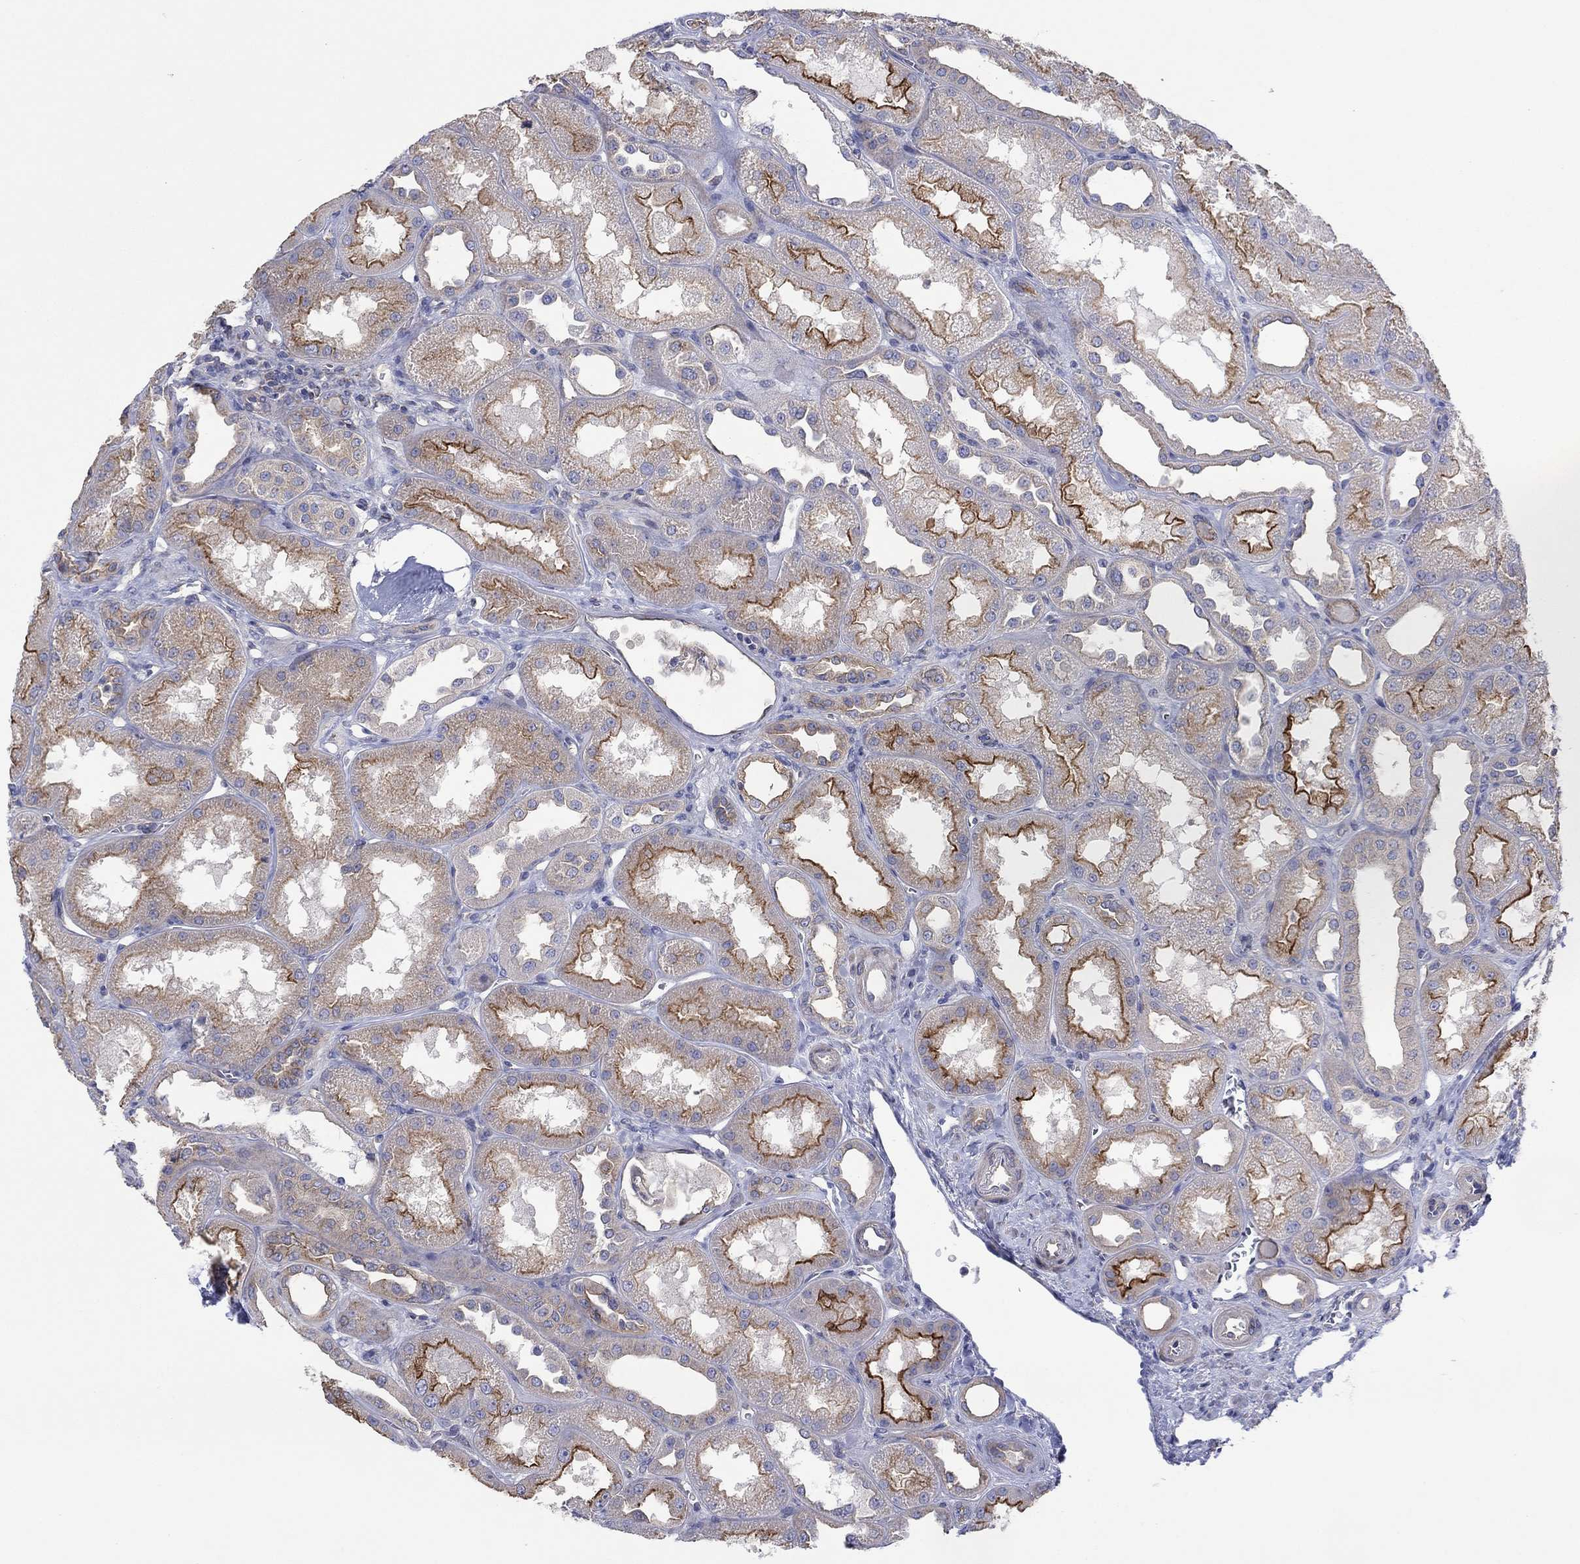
{"staining": {"intensity": "weak", "quantity": "25%-75%", "location": "cytoplasmic/membranous"}, "tissue": "kidney", "cell_type": "Cells in glomeruli", "image_type": "normal", "snomed": [{"axis": "morphology", "description": "Normal tissue, NOS"}, {"axis": "topography", "description": "Kidney"}], "caption": "High-power microscopy captured an immunohistochemistry (IHC) image of normal kidney, revealing weak cytoplasmic/membranous expression in approximately 25%-75% of cells in glomeruli. The protein is stained brown, and the nuclei are stained in blue (DAB (3,3'-diaminobenzidine) IHC with brightfield microscopy, high magnification).", "gene": "TPRN", "patient": {"sex": "male", "age": 61}}